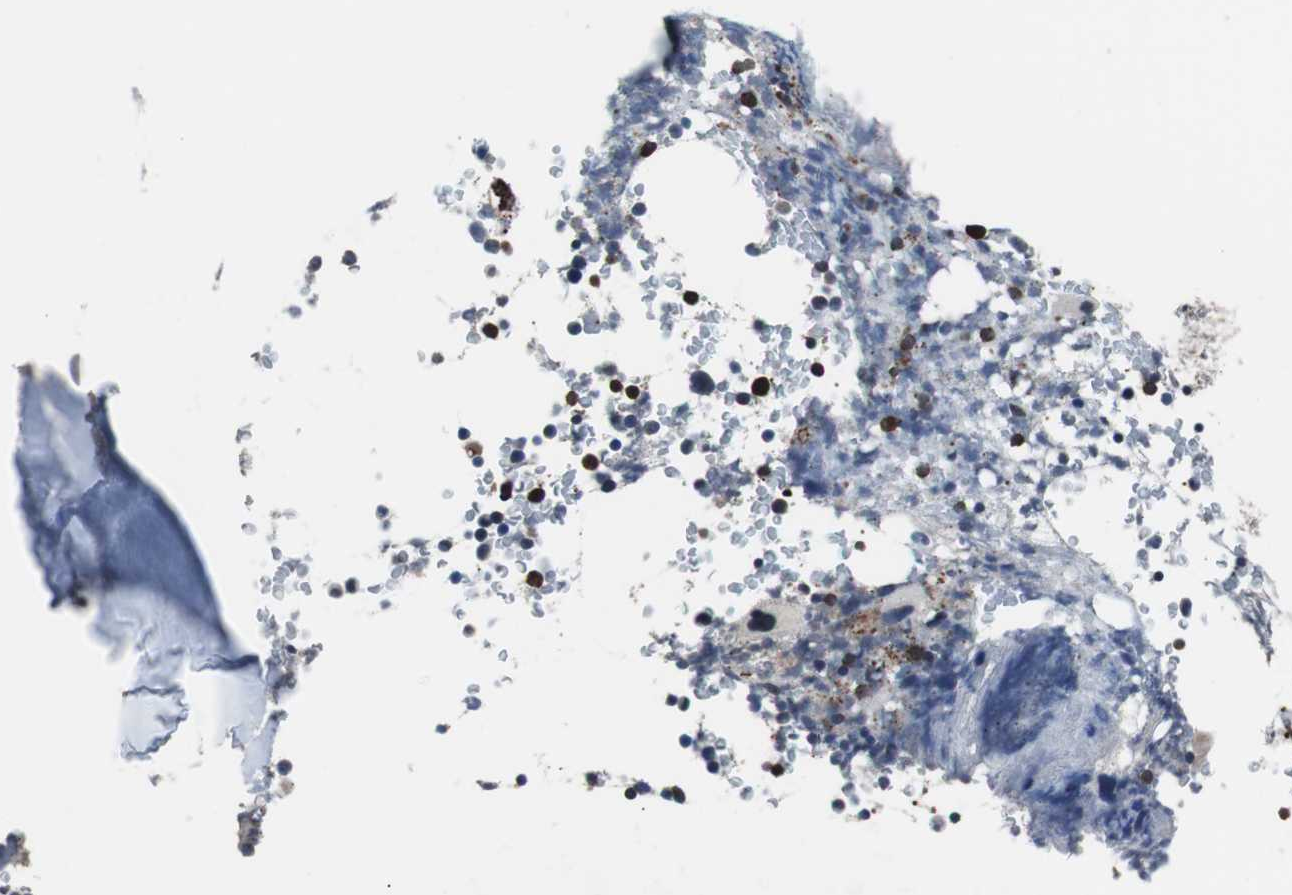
{"staining": {"intensity": "strong", "quantity": "25%-75%", "location": "nuclear"}, "tissue": "bone marrow", "cell_type": "Hematopoietic cells", "image_type": "normal", "snomed": [{"axis": "morphology", "description": "Normal tissue, NOS"}, {"axis": "topography", "description": "Bone marrow"}], "caption": "Bone marrow was stained to show a protein in brown. There is high levels of strong nuclear expression in approximately 25%-75% of hematopoietic cells. The staining was performed using DAB, with brown indicating positive protein expression. Nuclei are stained blue with hematoxylin.", "gene": "USP10", "patient": {"sex": "female", "age": 66}}